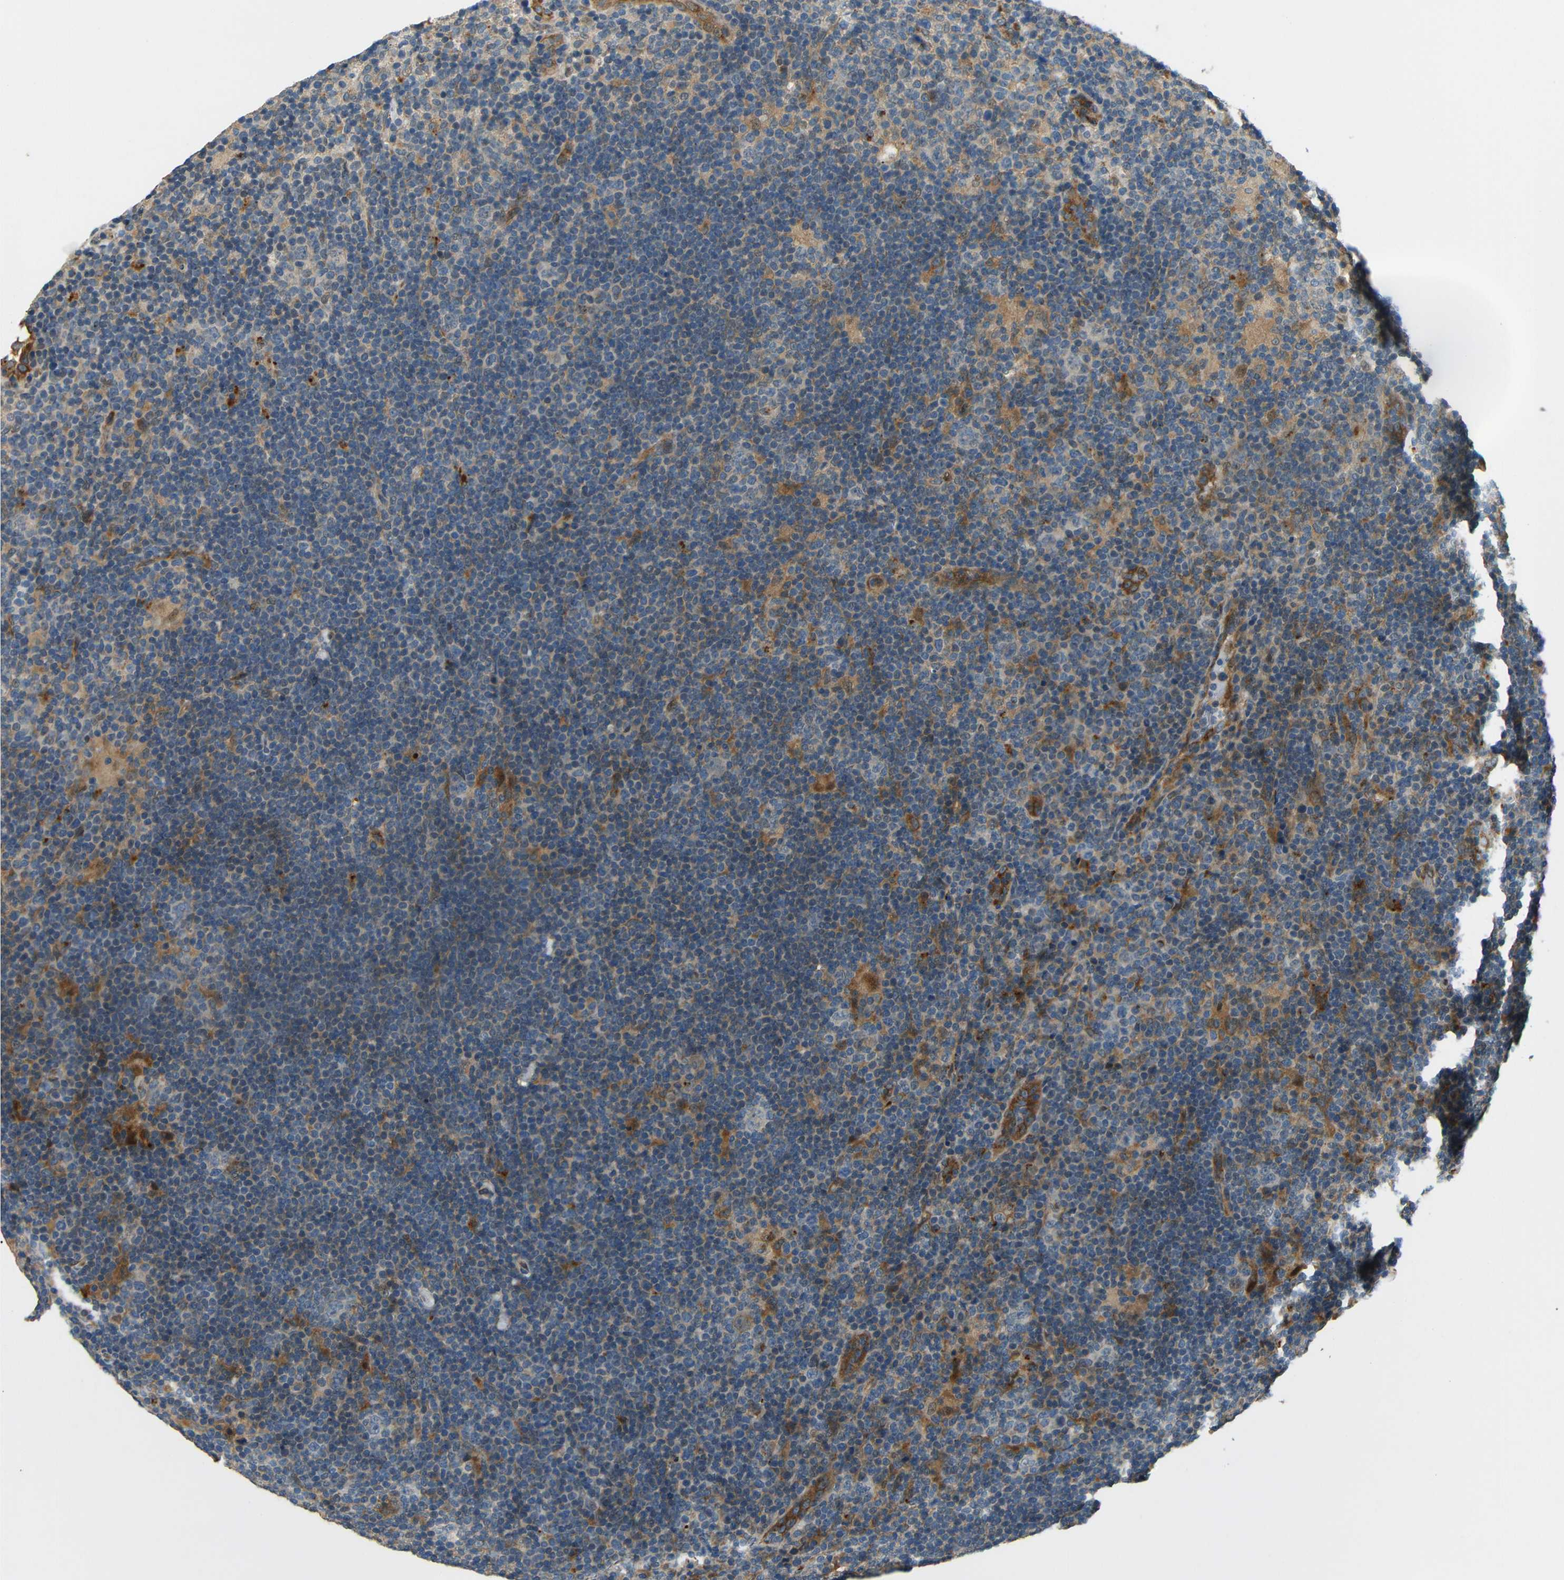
{"staining": {"intensity": "negative", "quantity": "none", "location": "none"}, "tissue": "lymphoma", "cell_type": "Tumor cells", "image_type": "cancer", "snomed": [{"axis": "morphology", "description": "Hodgkin's disease, NOS"}, {"axis": "topography", "description": "Lymph node"}], "caption": "Immunohistochemistry of Hodgkin's disease shows no expression in tumor cells.", "gene": "ATP7A", "patient": {"sex": "female", "age": 57}}